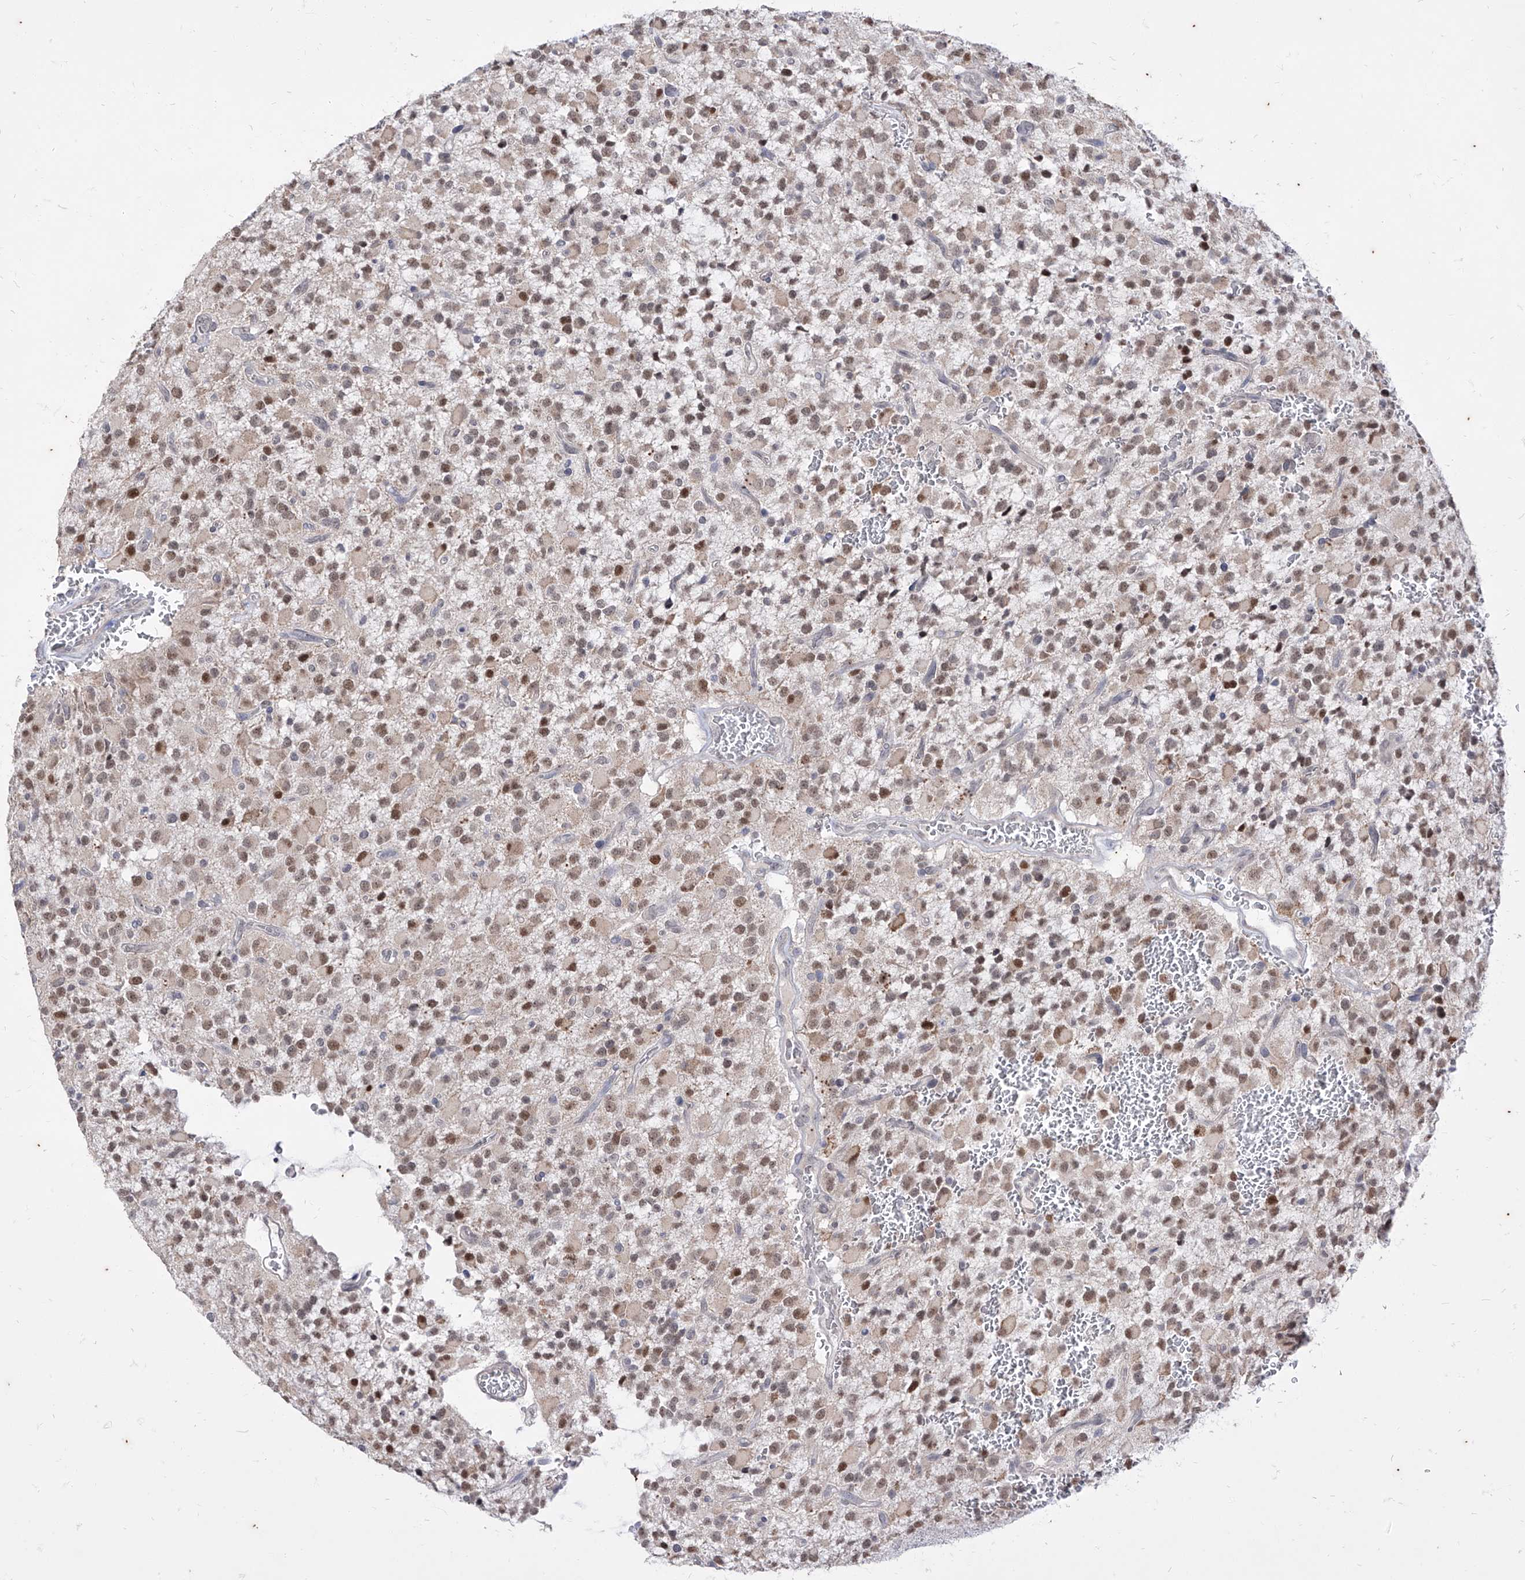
{"staining": {"intensity": "moderate", "quantity": ">75%", "location": "nuclear"}, "tissue": "glioma", "cell_type": "Tumor cells", "image_type": "cancer", "snomed": [{"axis": "morphology", "description": "Glioma, malignant, High grade"}, {"axis": "topography", "description": "Brain"}], "caption": "The histopathology image displays a brown stain indicating the presence of a protein in the nuclear of tumor cells in malignant glioma (high-grade). (Brightfield microscopy of DAB IHC at high magnification).", "gene": "PHF20L1", "patient": {"sex": "male", "age": 34}}